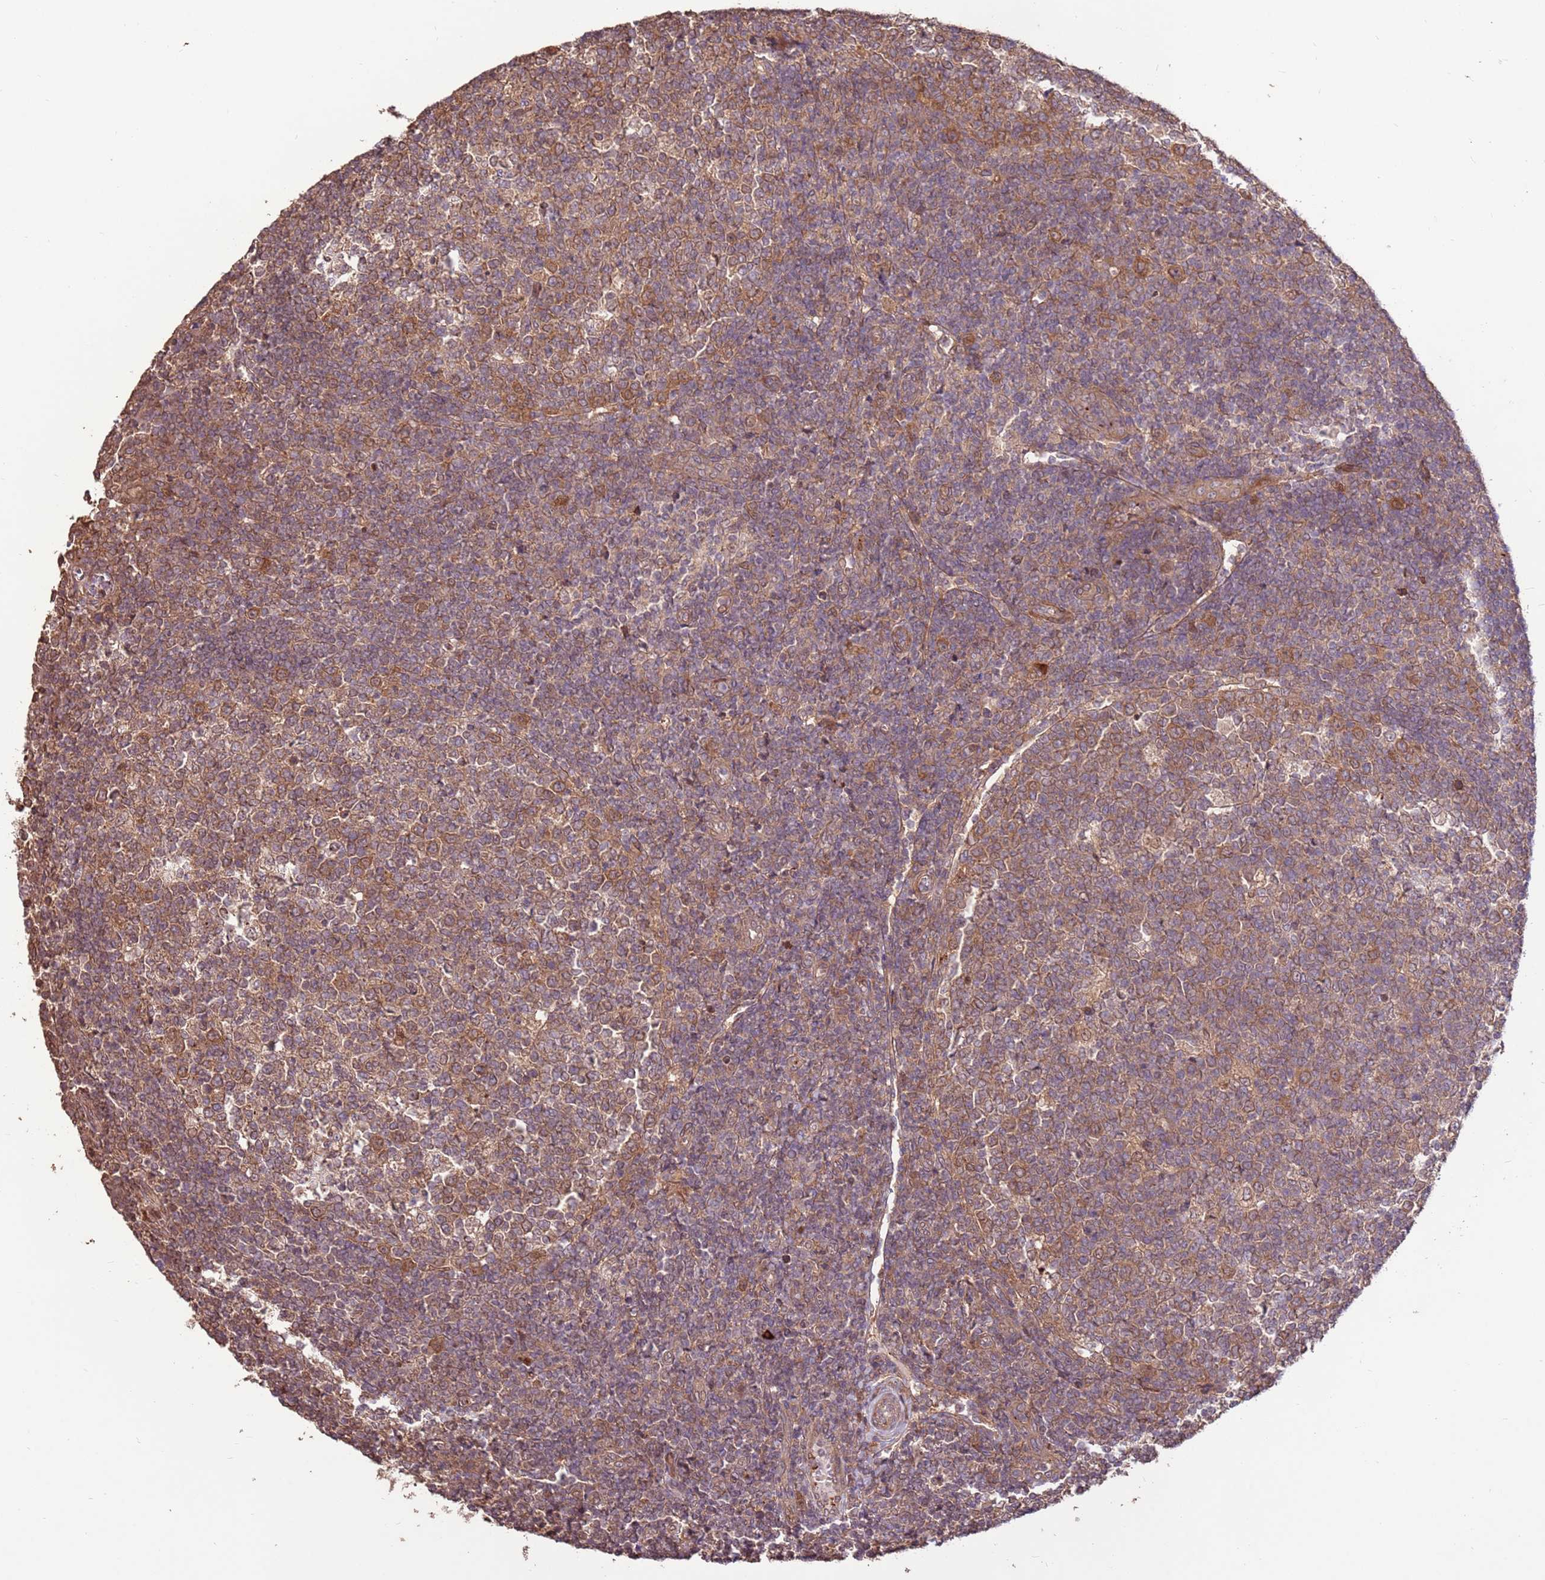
{"staining": {"intensity": "moderate", "quantity": ">75%", "location": "cytoplasmic/membranous"}, "tissue": "tonsil", "cell_type": "Germinal center cells", "image_type": "normal", "snomed": [{"axis": "morphology", "description": "Normal tissue, NOS"}, {"axis": "topography", "description": "Tonsil"}], "caption": "This micrograph exhibits immunohistochemistry staining of unremarkable human tonsil, with medium moderate cytoplasmic/membranous positivity in about >75% of germinal center cells.", "gene": "CCDC112", "patient": {"sex": "female", "age": 19}}